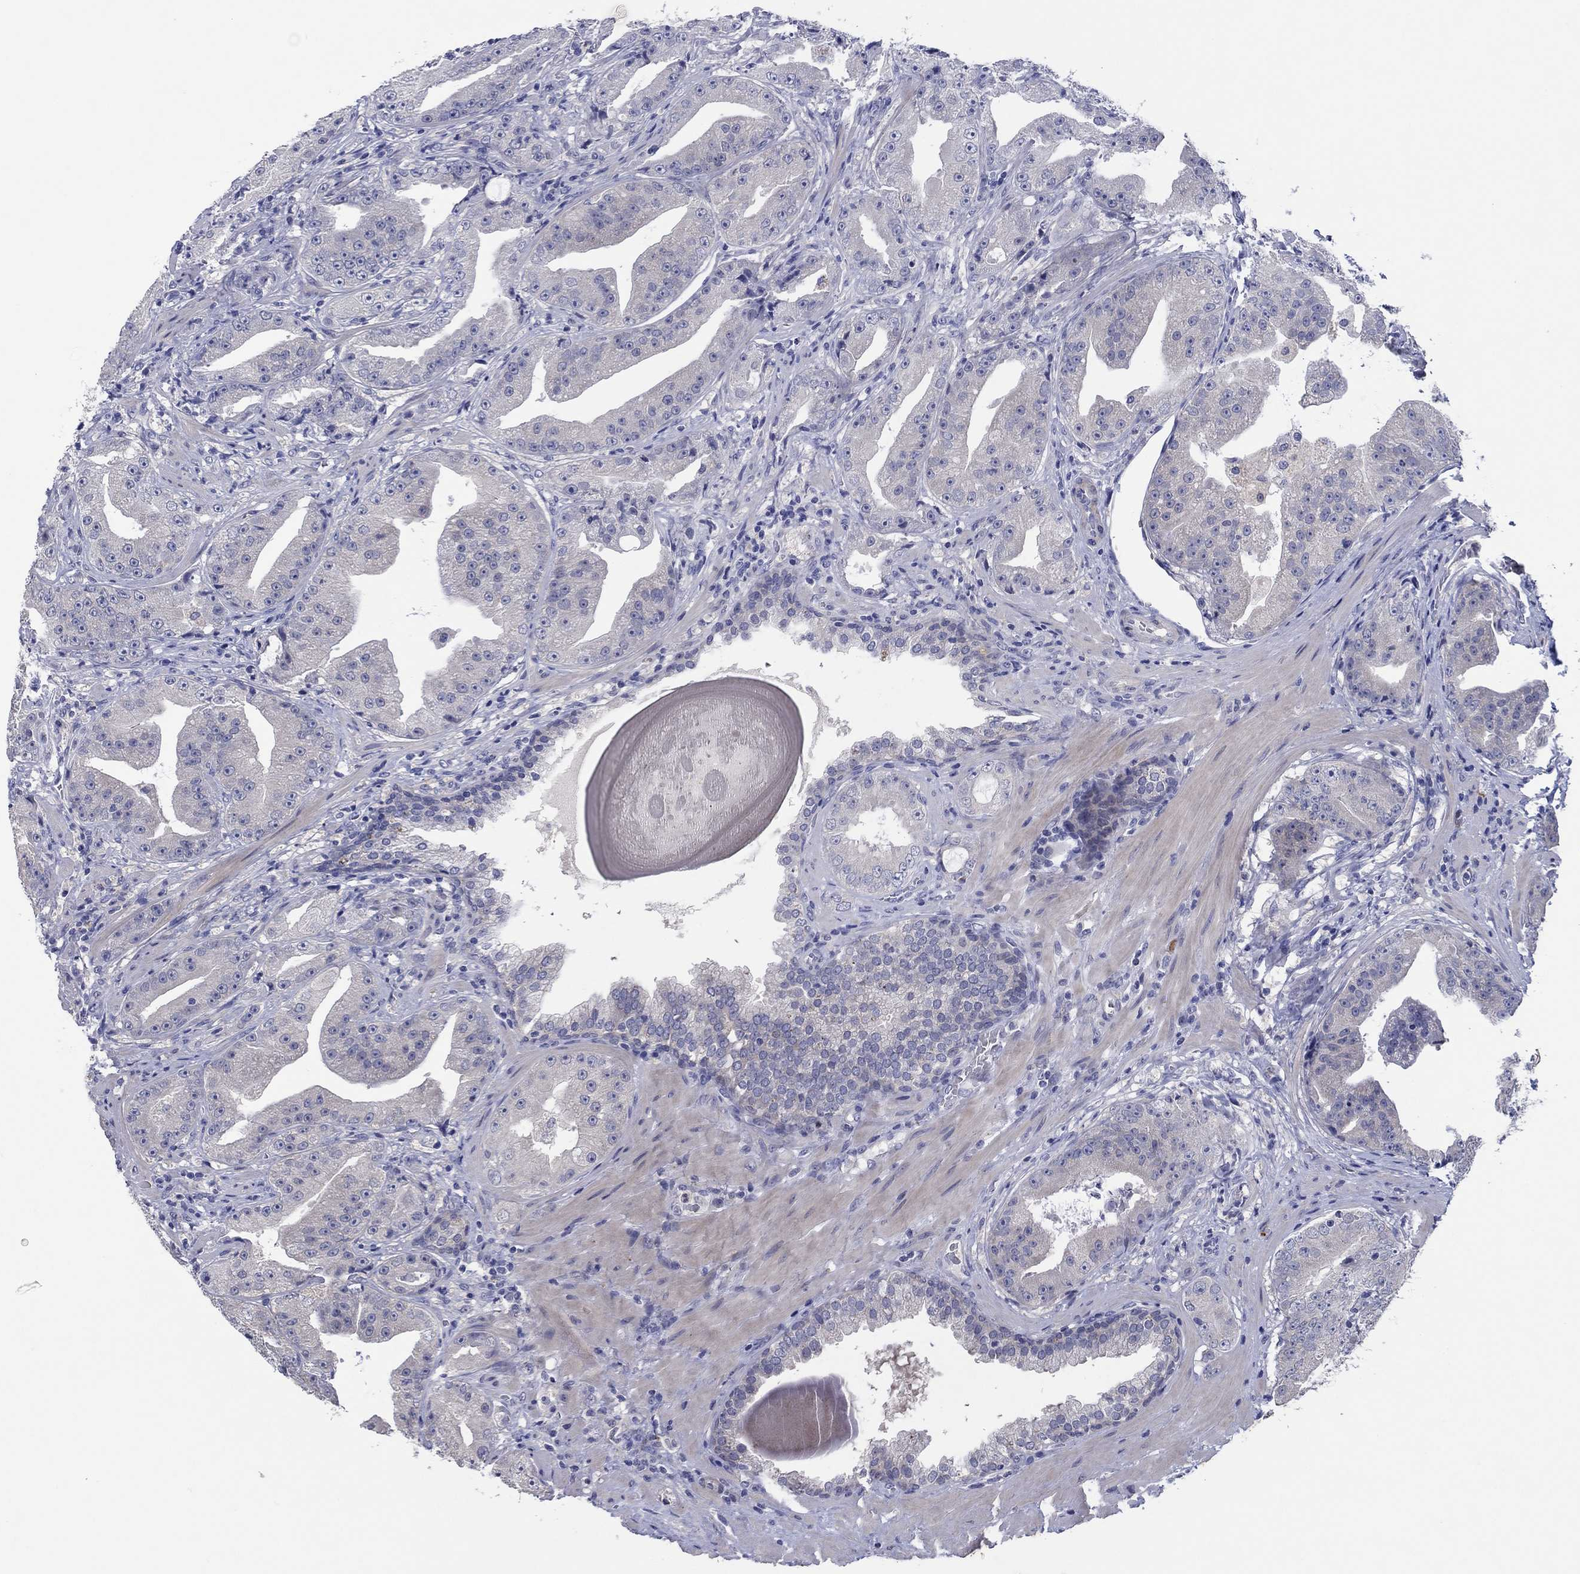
{"staining": {"intensity": "negative", "quantity": "none", "location": "none"}, "tissue": "prostate cancer", "cell_type": "Tumor cells", "image_type": "cancer", "snomed": [{"axis": "morphology", "description": "Adenocarcinoma, Low grade"}, {"axis": "topography", "description": "Prostate"}], "caption": "Histopathology image shows no significant protein staining in tumor cells of prostate cancer. The staining is performed using DAB (3,3'-diaminobenzidine) brown chromogen with nuclei counter-stained in using hematoxylin.", "gene": "HDC", "patient": {"sex": "male", "age": 62}}